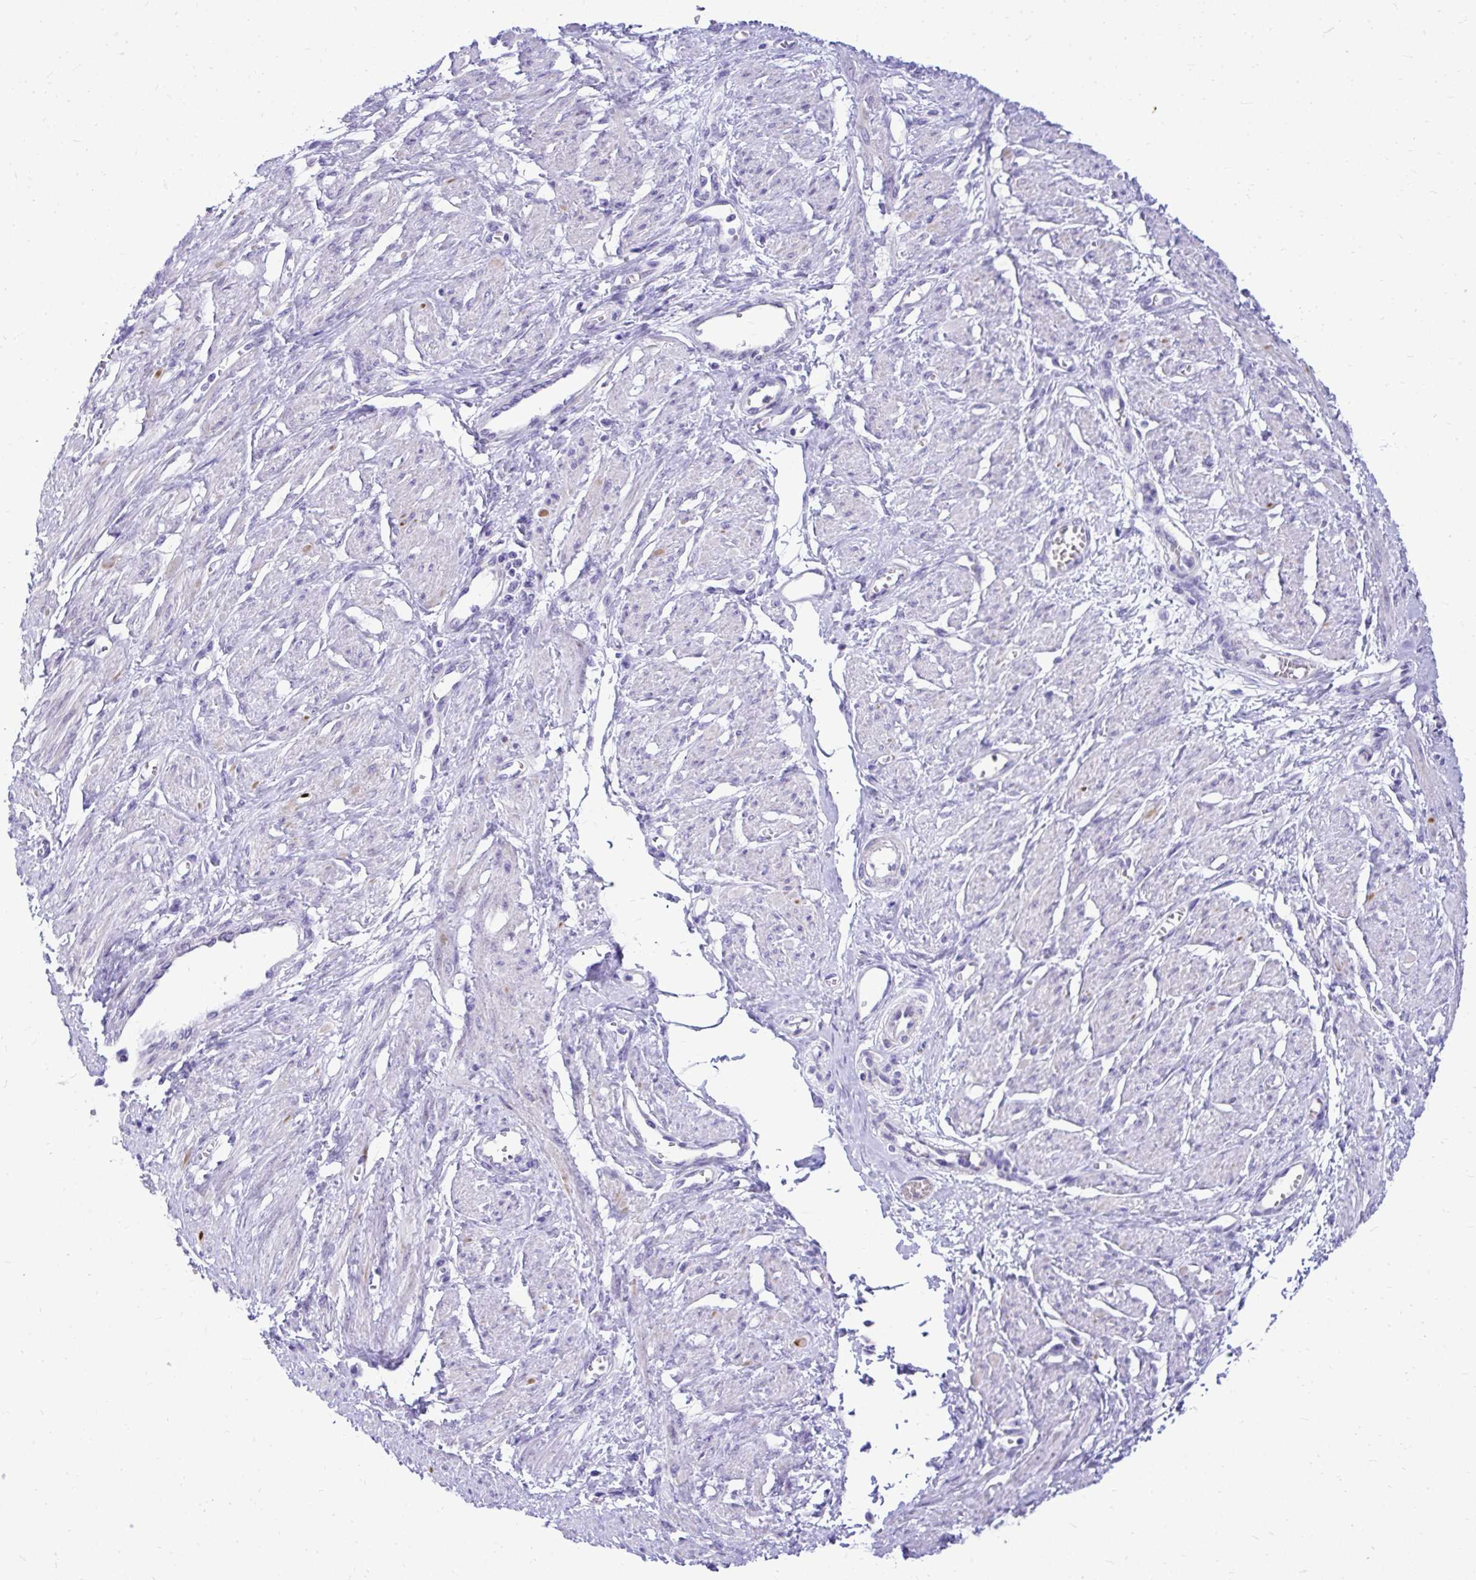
{"staining": {"intensity": "strong", "quantity": "25%-75%", "location": "cytoplasmic/membranous"}, "tissue": "smooth muscle", "cell_type": "Smooth muscle cells", "image_type": "normal", "snomed": [{"axis": "morphology", "description": "Normal tissue, NOS"}, {"axis": "topography", "description": "Smooth muscle"}, {"axis": "topography", "description": "Uterus"}], "caption": "Immunohistochemical staining of unremarkable human smooth muscle displays strong cytoplasmic/membranous protein staining in about 25%-75% of smooth muscle cells. The staining is performed using DAB (3,3'-diaminobenzidine) brown chromogen to label protein expression. The nuclei are counter-stained blue using hematoxylin.", "gene": "ZSWIM9", "patient": {"sex": "female", "age": 39}}